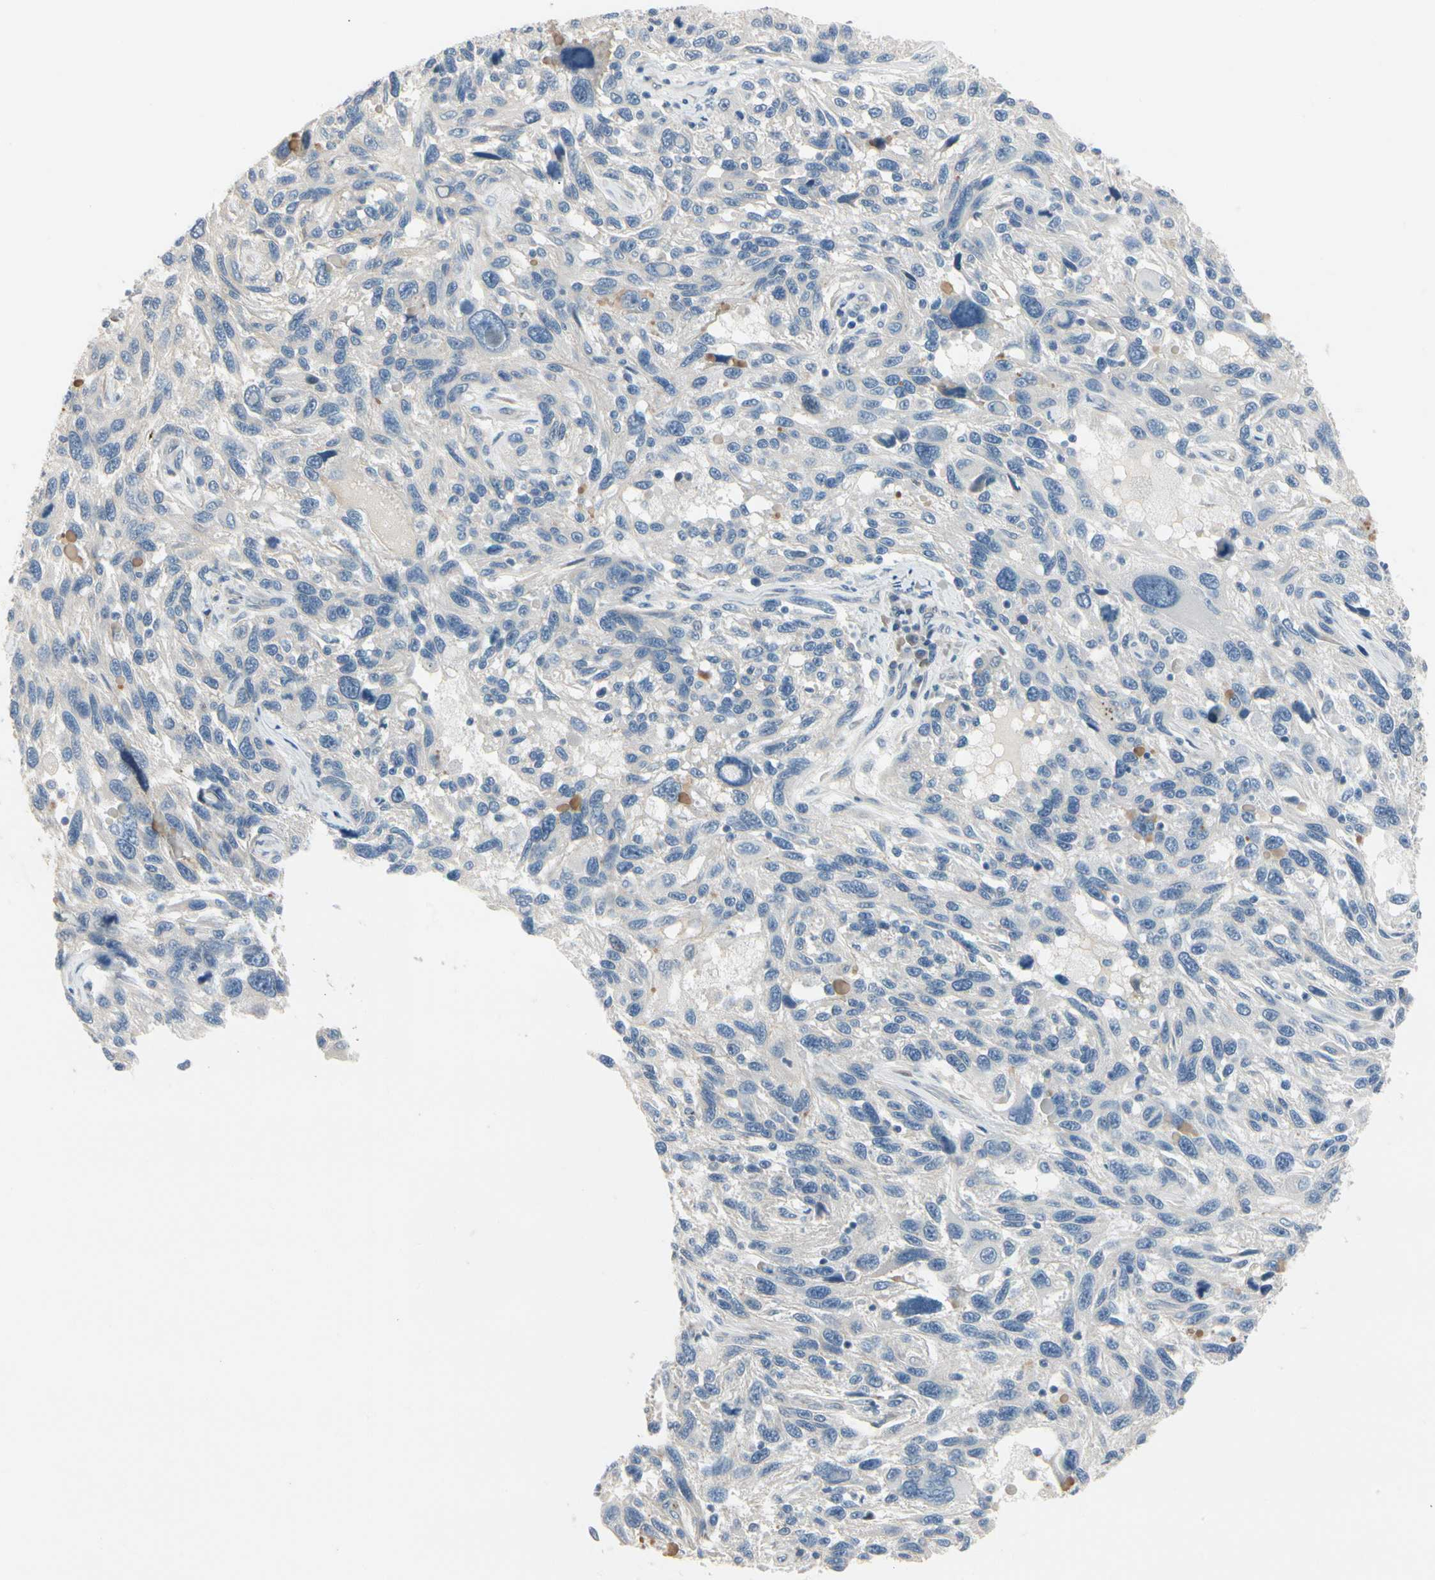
{"staining": {"intensity": "negative", "quantity": "none", "location": "none"}, "tissue": "melanoma", "cell_type": "Tumor cells", "image_type": "cancer", "snomed": [{"axis": "morphology", "description": "Malignant melanoma, NOS"}, {"axis": "topography", "description": "Skin"}], "caption": "Malignant melanoma was stained to show a protein in brown. There is no significant staining in tumor cells.", "gene": "SPINK4", "patient": {"sex": "male", "age": 53}}